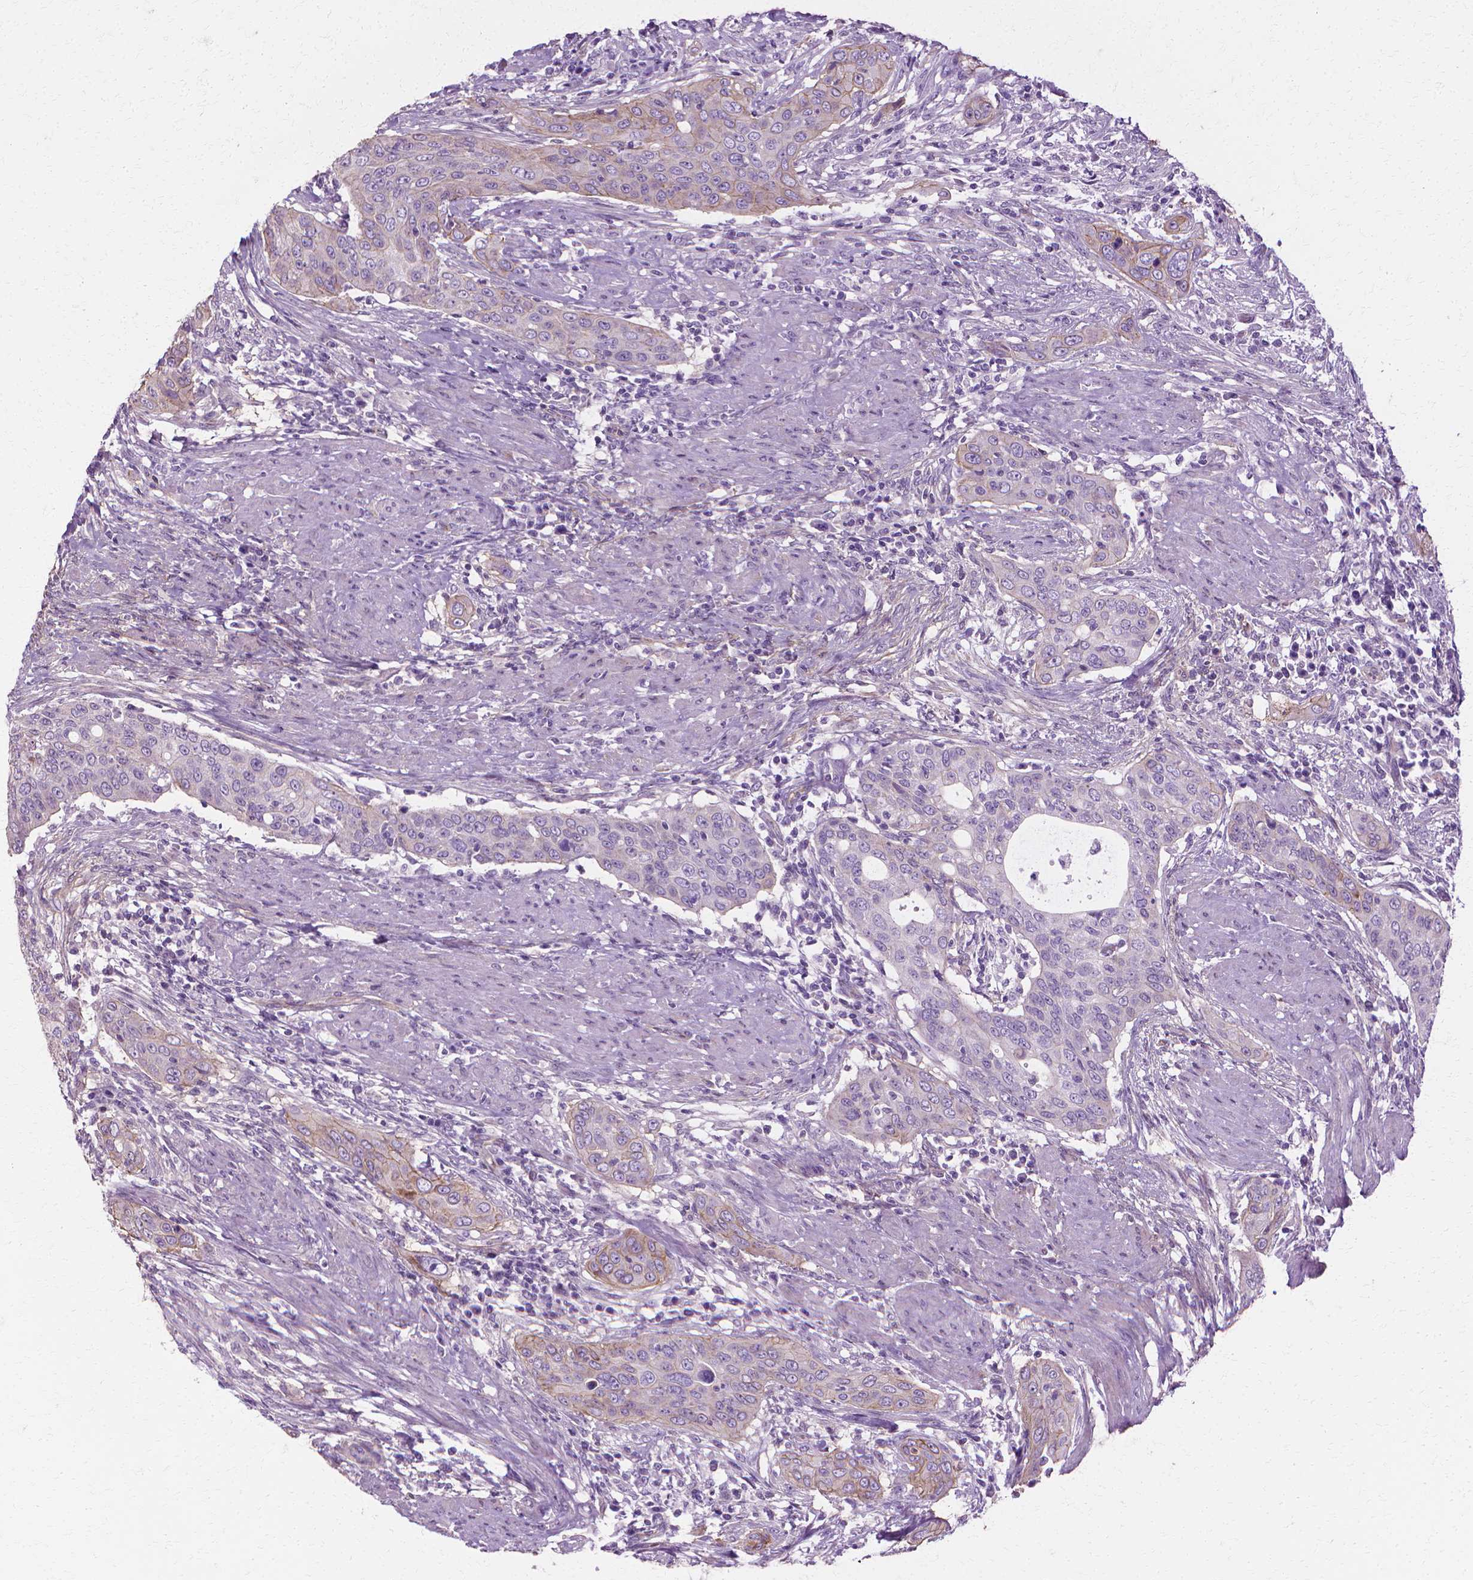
{"staining": {"intensity": "negative", "quantity": "none", "location": "none"}, "tissue": "urothelial cancer", "cell_type": "Tumor cells", "image_type": "cancer", "snomed": [{"axis": "morphology", "description": "Urothelial carcinoma, High grade"}, {"axis": "topography", "description": "Urinary bladder"}], "caption": "Immunohistochemical staining of urothelial cancer exhibits no significant expression in tumor cells.", "gene": "CFAP157", "patient": {"sex": "male", "age": 82}}